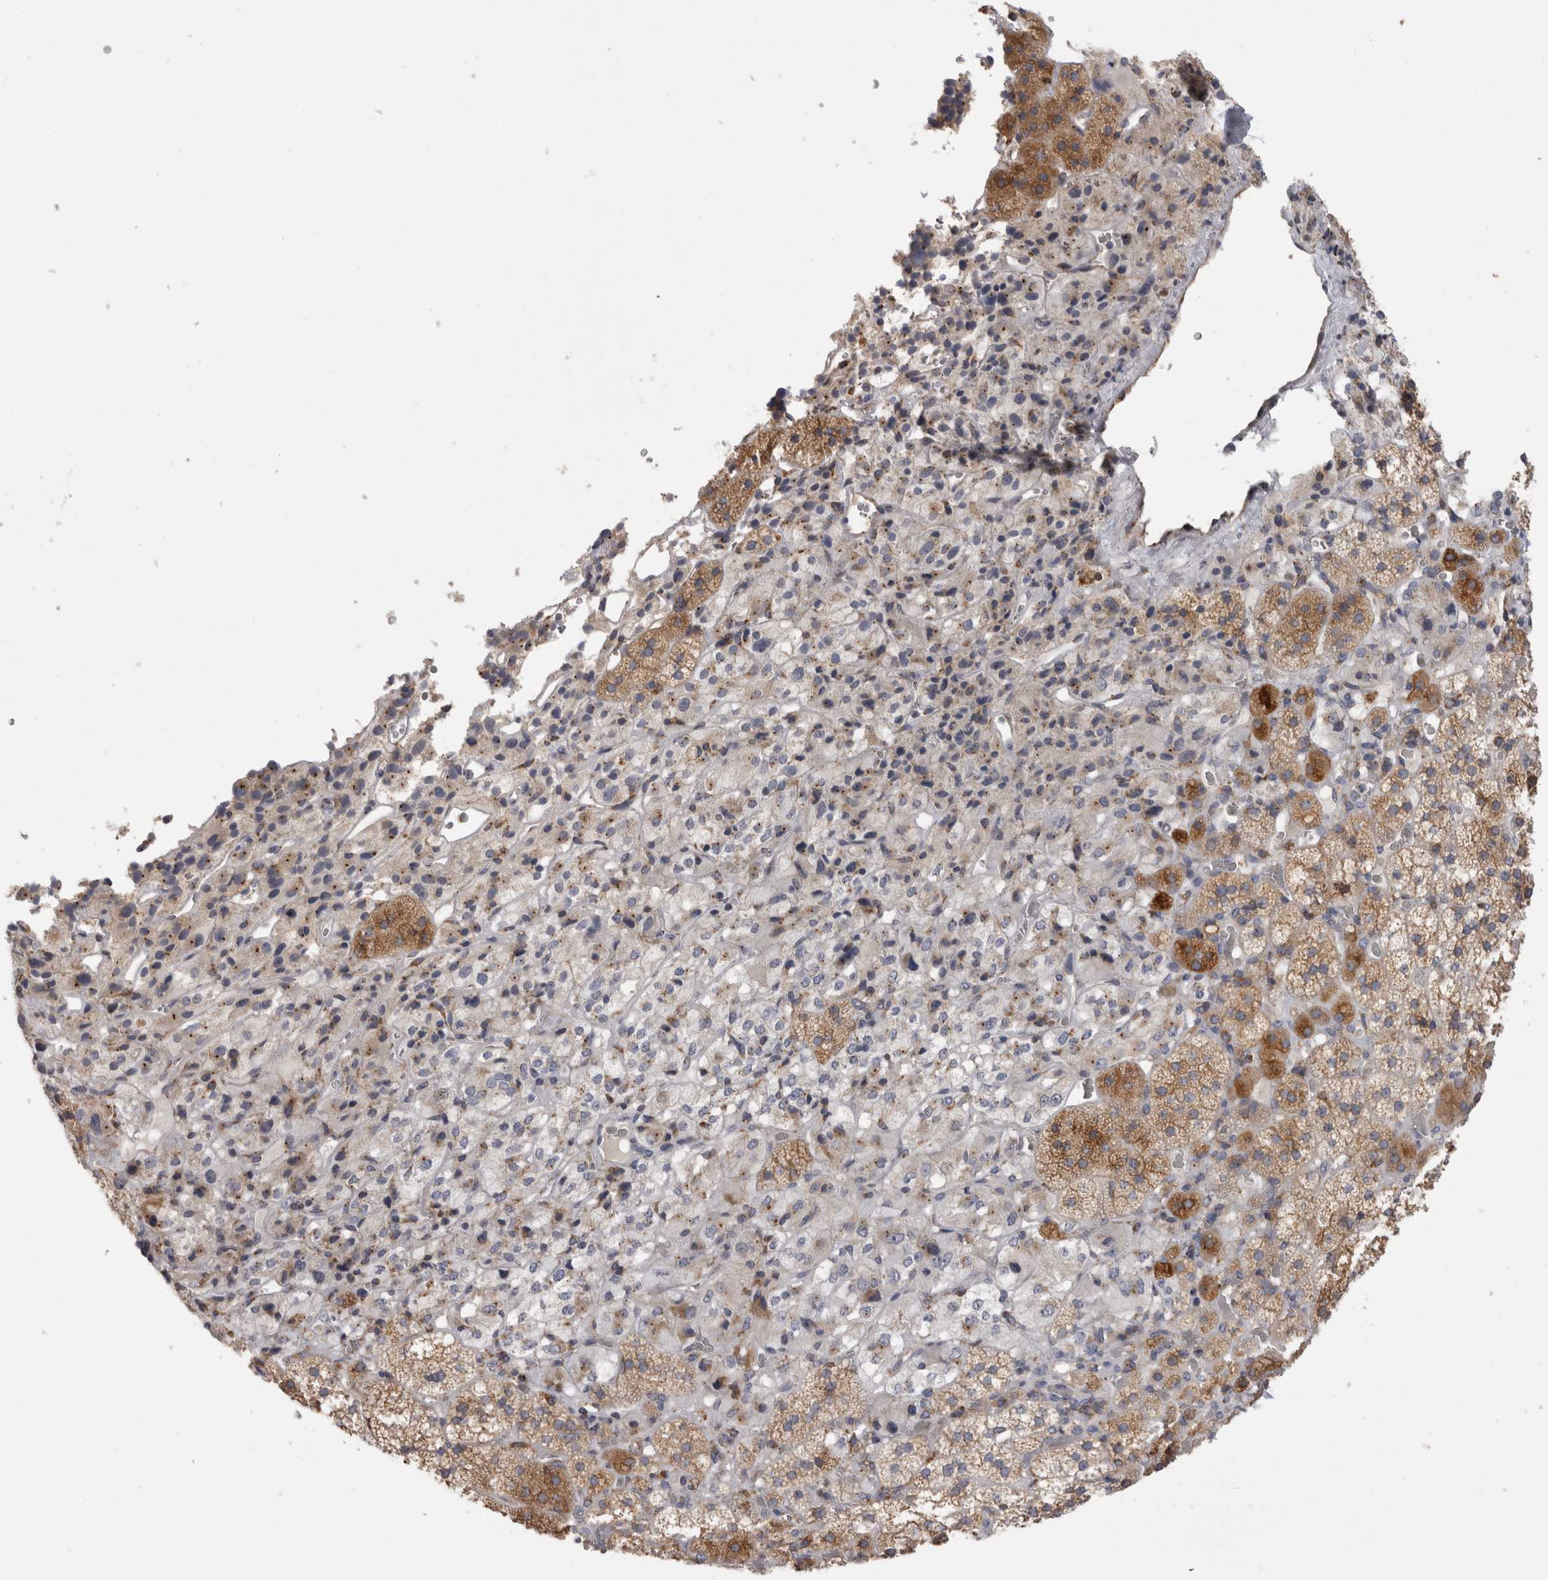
{"staining": {"intensity": "moderate", "quantity": "25%-75%", "location": "cytoplasmic/membranous"}, "tissue": "adrenal gland", "cell_type": "Glandular cells", "image_type": "normal", "snomed": [{"axis": "morphology", "description": "Normal tissue, NOS"}, {"axis": "topography", "description": "Adrenal gland"}], "caption": "There is medium levels of moderate cytoplasmic/membranous positivity in glandular cells of normal adrenal gland, as demonstrated by immunohistochemical staining (brown color).", "gene": "ZNF341", "patient": {"sex": "female", "age": 44}}